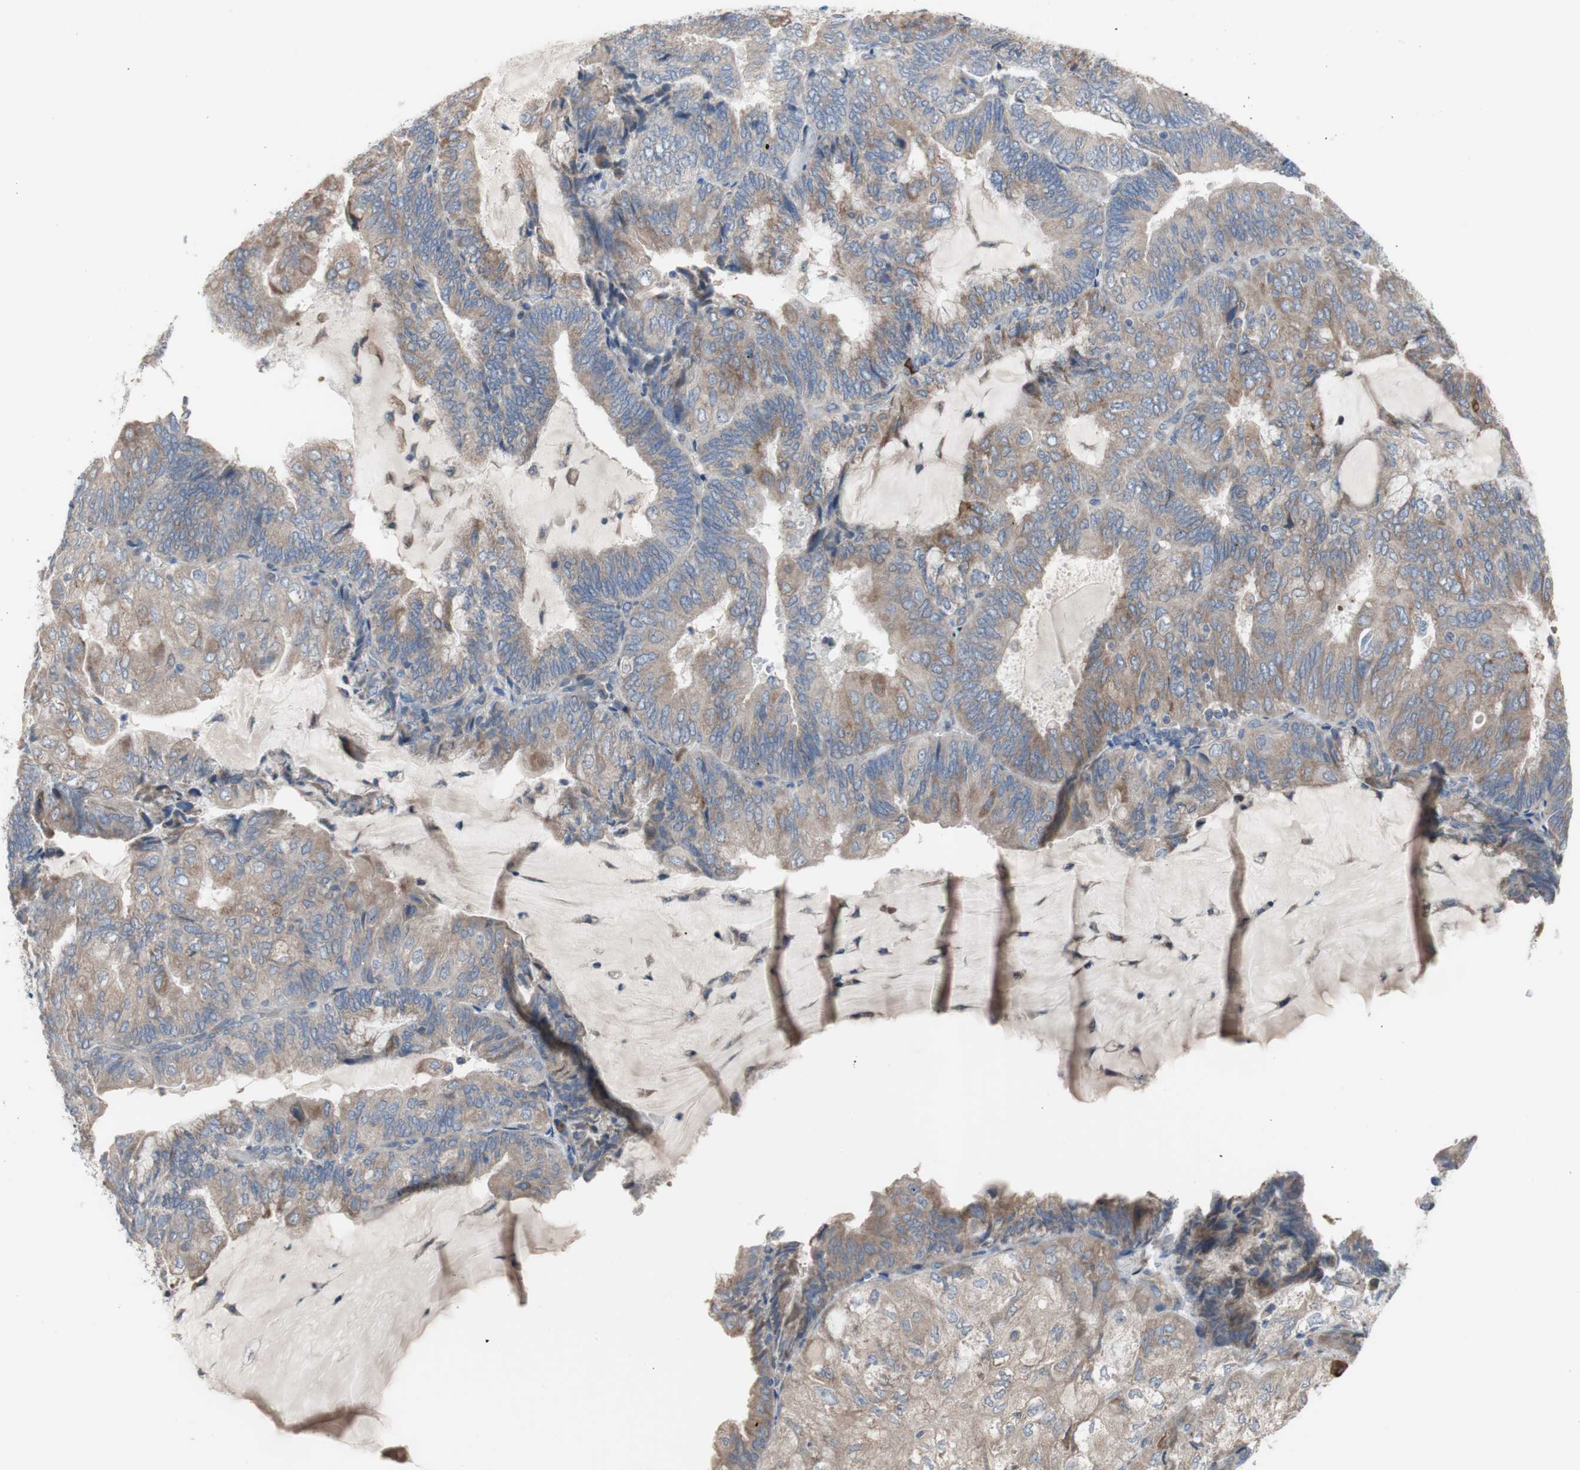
{"staining": {"intensity": "weak", "quantity": ">75%", "location": "cytoplasmic/membranous"}, "tissue": "endometrial cancer", "cell_type": "Tumor cells", "image_type": "cancer", "snomed": [{"axis": "morphology", "description": "Adenocarcinoma, NOS"}, {"axis": "topography", "description": "Endometrium"}], "caption": "DAB (3,3'-diaminobenzidine) immunohistochemical staining of human endometrial adenocarcinoma reveals weak cytoplasmic/membranous protein expression in about >75% of tumor cells.", "gene": "TTC14", "patient": {"sex": "female", "age": 81}}